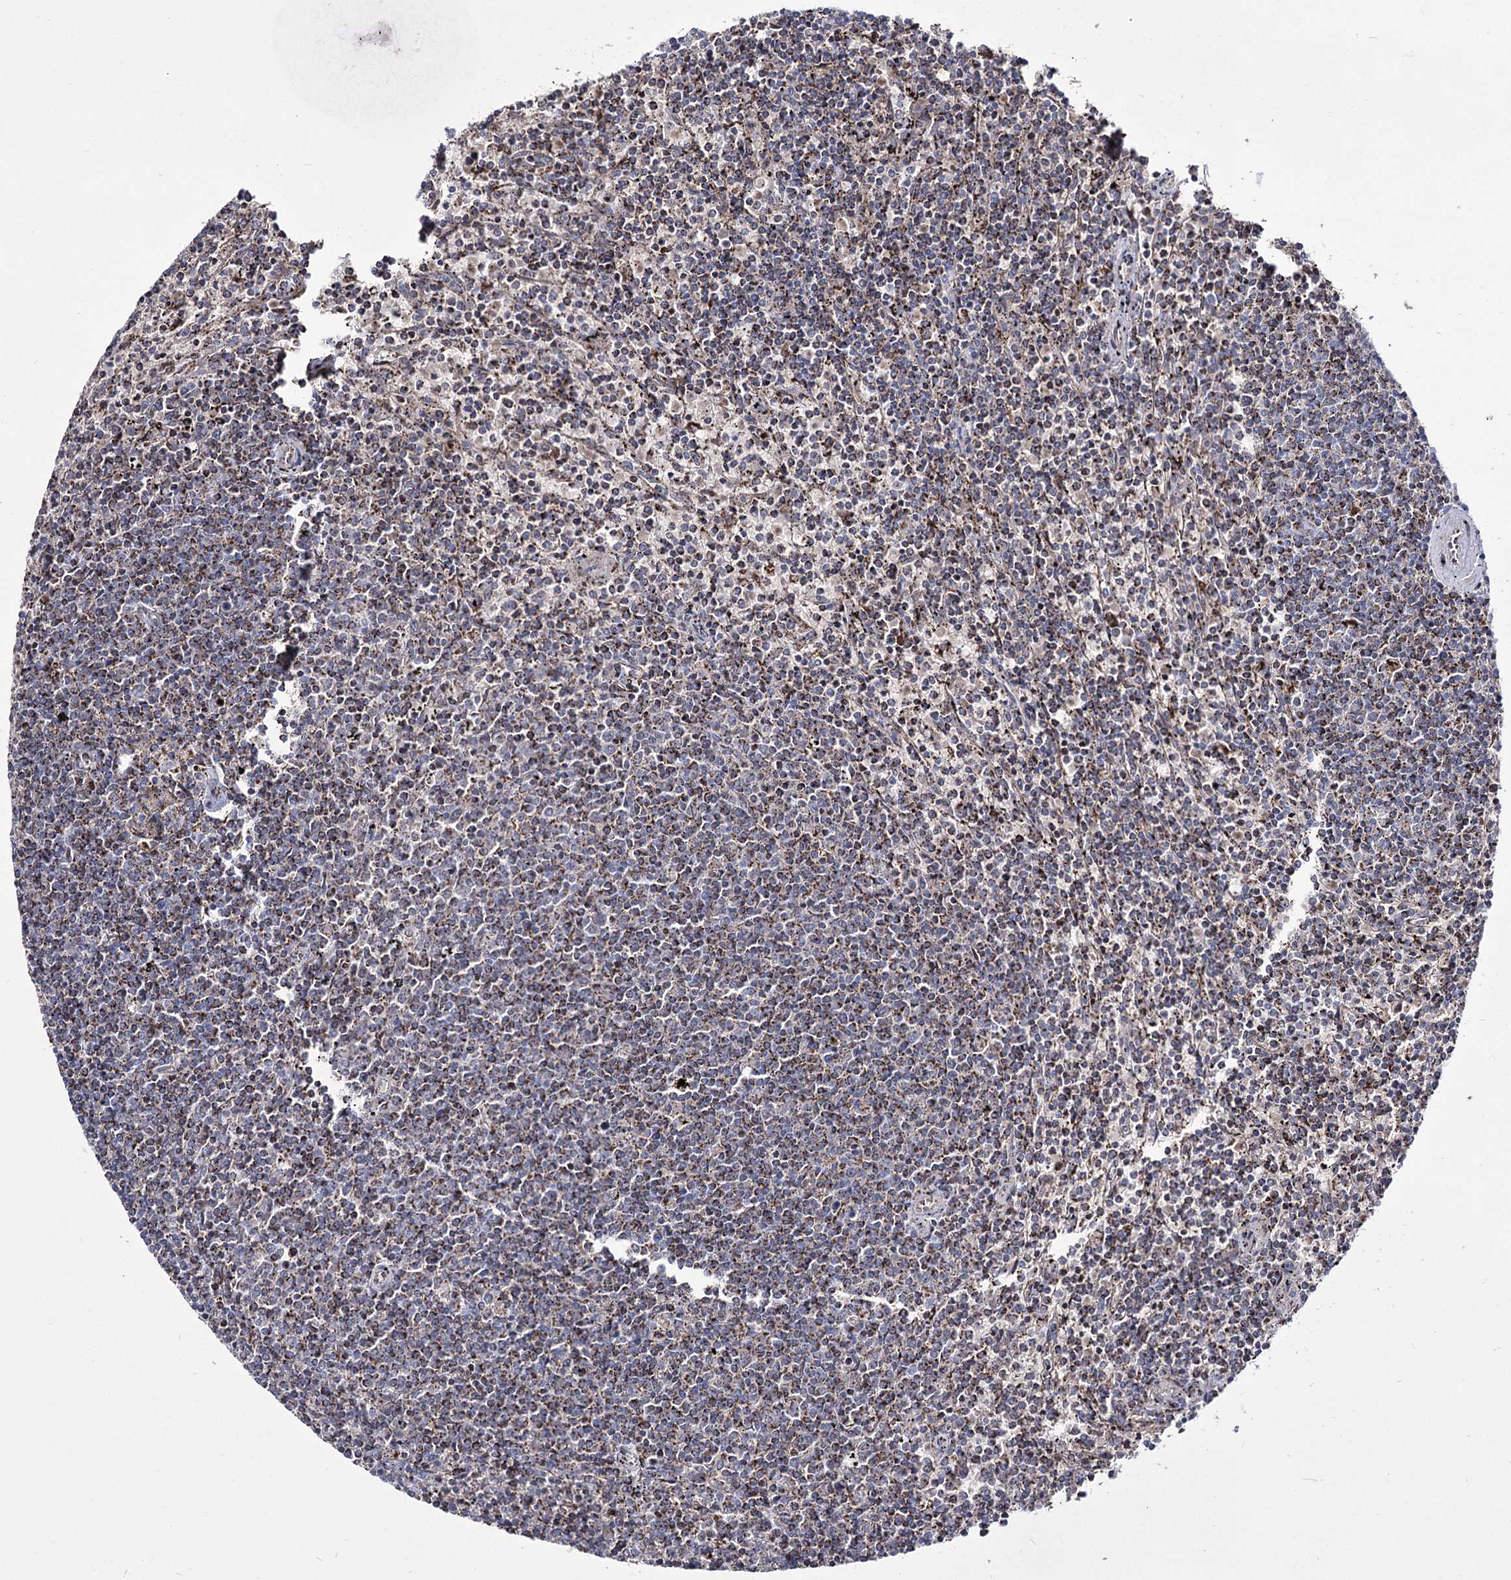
{"staining": {"intensity": "moderate", "quantity": "<25%", "location": "cytoplasmic/membranous"}, "tissue": "lymphoma", "cell_type": "Tumor cells", "image_type": "cancer", "snomed": [{"axis": "morphology", "description": "Malignant lymphoma, non-Hodgkin's type, Low grade"}, {"axis": "topography", "description": "Spleen"}], "caption": "High-power microscopy captured an immunohistochemistry micrograph of lymphoma, revealing moderate cytoplasmic/membranous expression in approximately <25% of tumor cells.", "gene": "OSBPL5", "patient": {"sex": "female", "age": 50}}